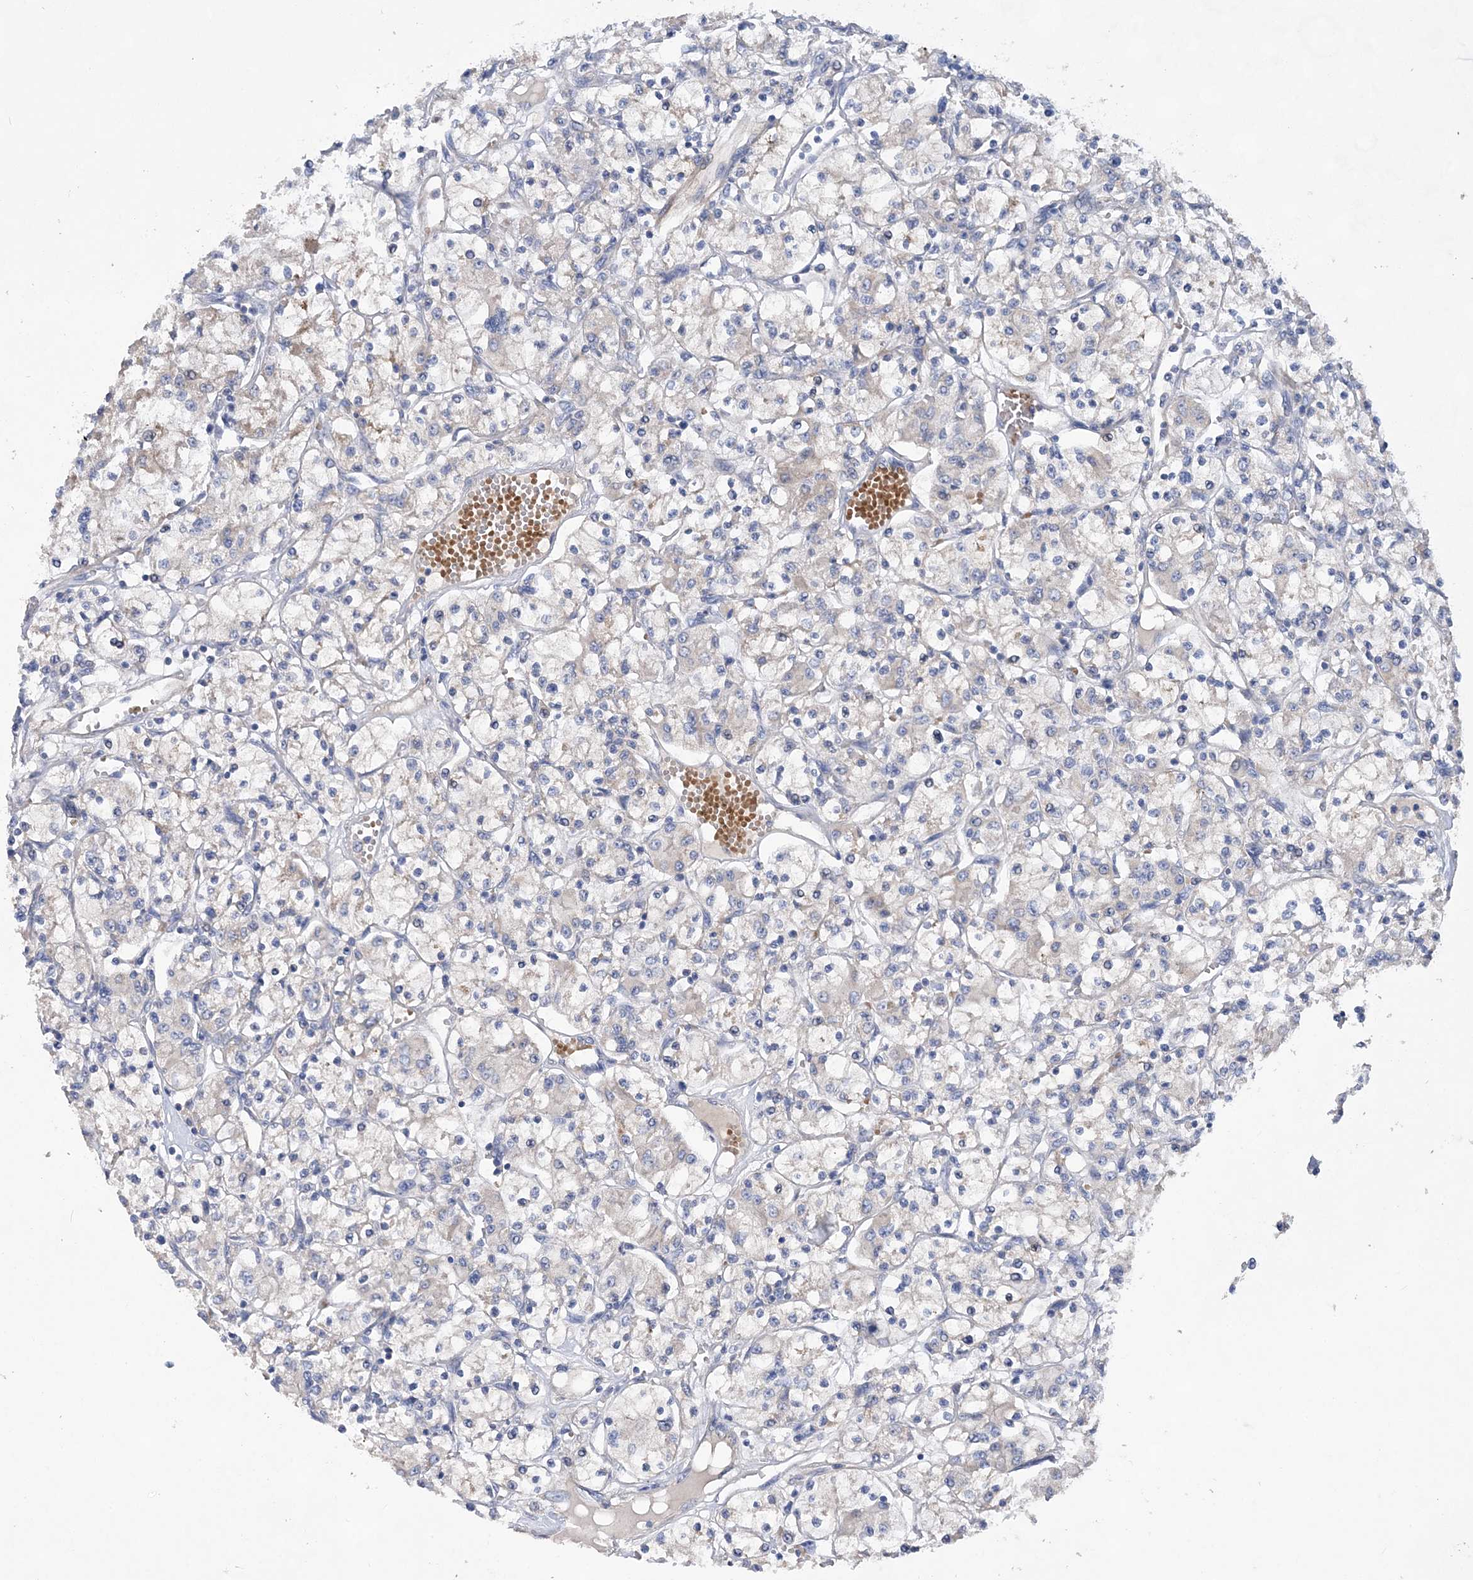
{"staining": {"intensity": "negative", "quantity": "none", "location": "none"}, "tissue": "renal cancer", "cell_type": "Tumor cells", "image_type": "cancer", "snomed": [{"axis": "morphology", "description": "Adenocarcinoma, NOS"}, {"axis": "topography", "description": "Kidney"}], "caption": "Tumor cells show no significant expression in renal cancer.", "gene": "TRAPPC13", "patient": {"sex": "female", "age": 59}}